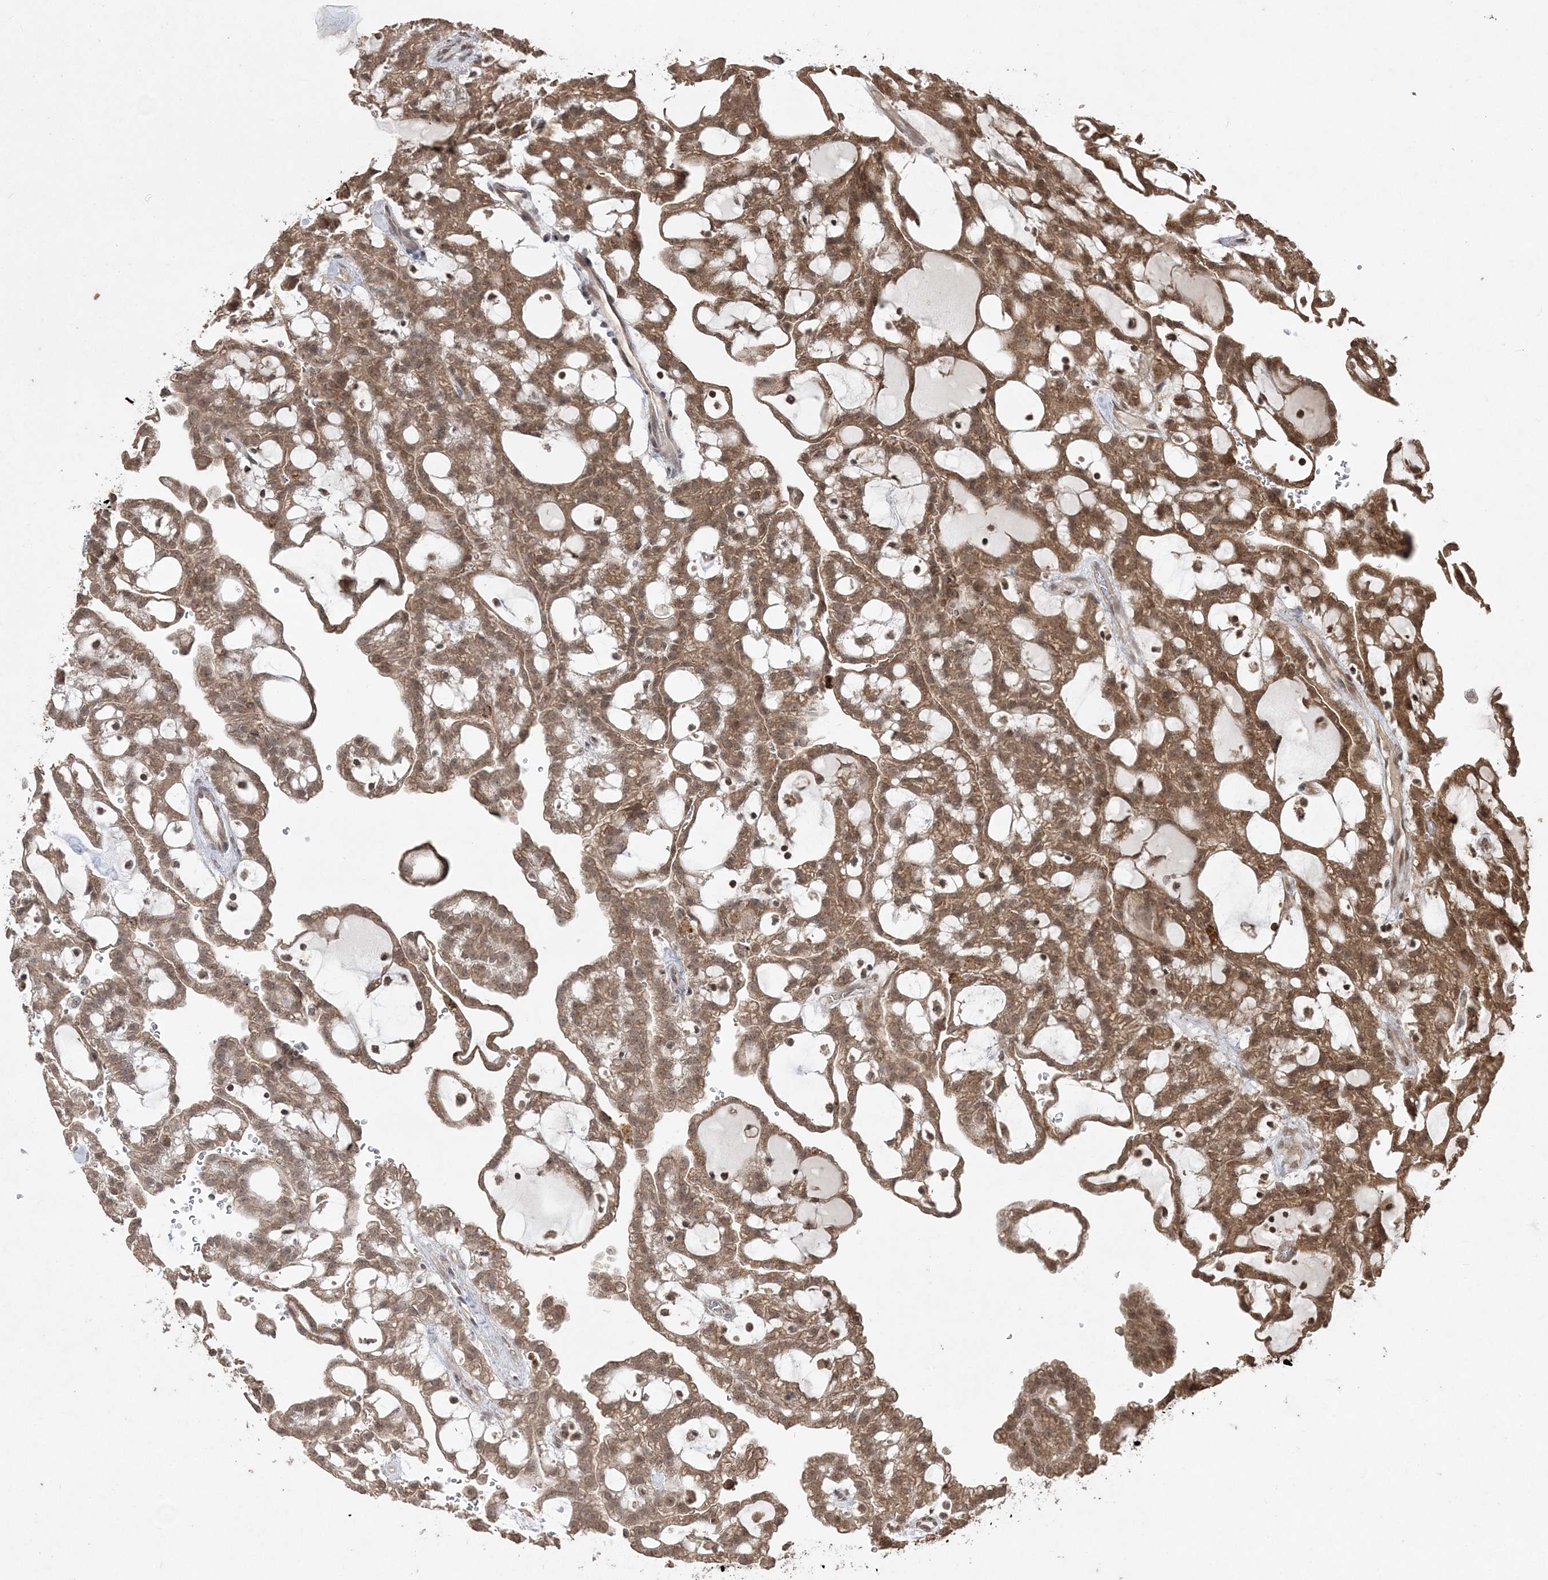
{"staining": {"intensity": "moderate", "quantity": ">75%", "location": "cytoplasmic/membranous,nuclear"}, "tissue": "renal cancer", "cell_type": "Tumor cells", "image_type": "cancer", "snomed": [{"axis": "morphology", "description": "Adenocarcinoma, NOS"}, {"axis": "topography", "description": "Kidney"}], "caption": "Immunohistochemistry (IHC) photomicrograph of human renal cancer (adenocarcinoma) stained for a protein (brown), which shows medium levels of moderate cytoplasmic/membranous and nuclear staining in approximately >75% of tumor cells.", "gene": "EHHADH", "patient": {"sex": "male", "age": 63}}